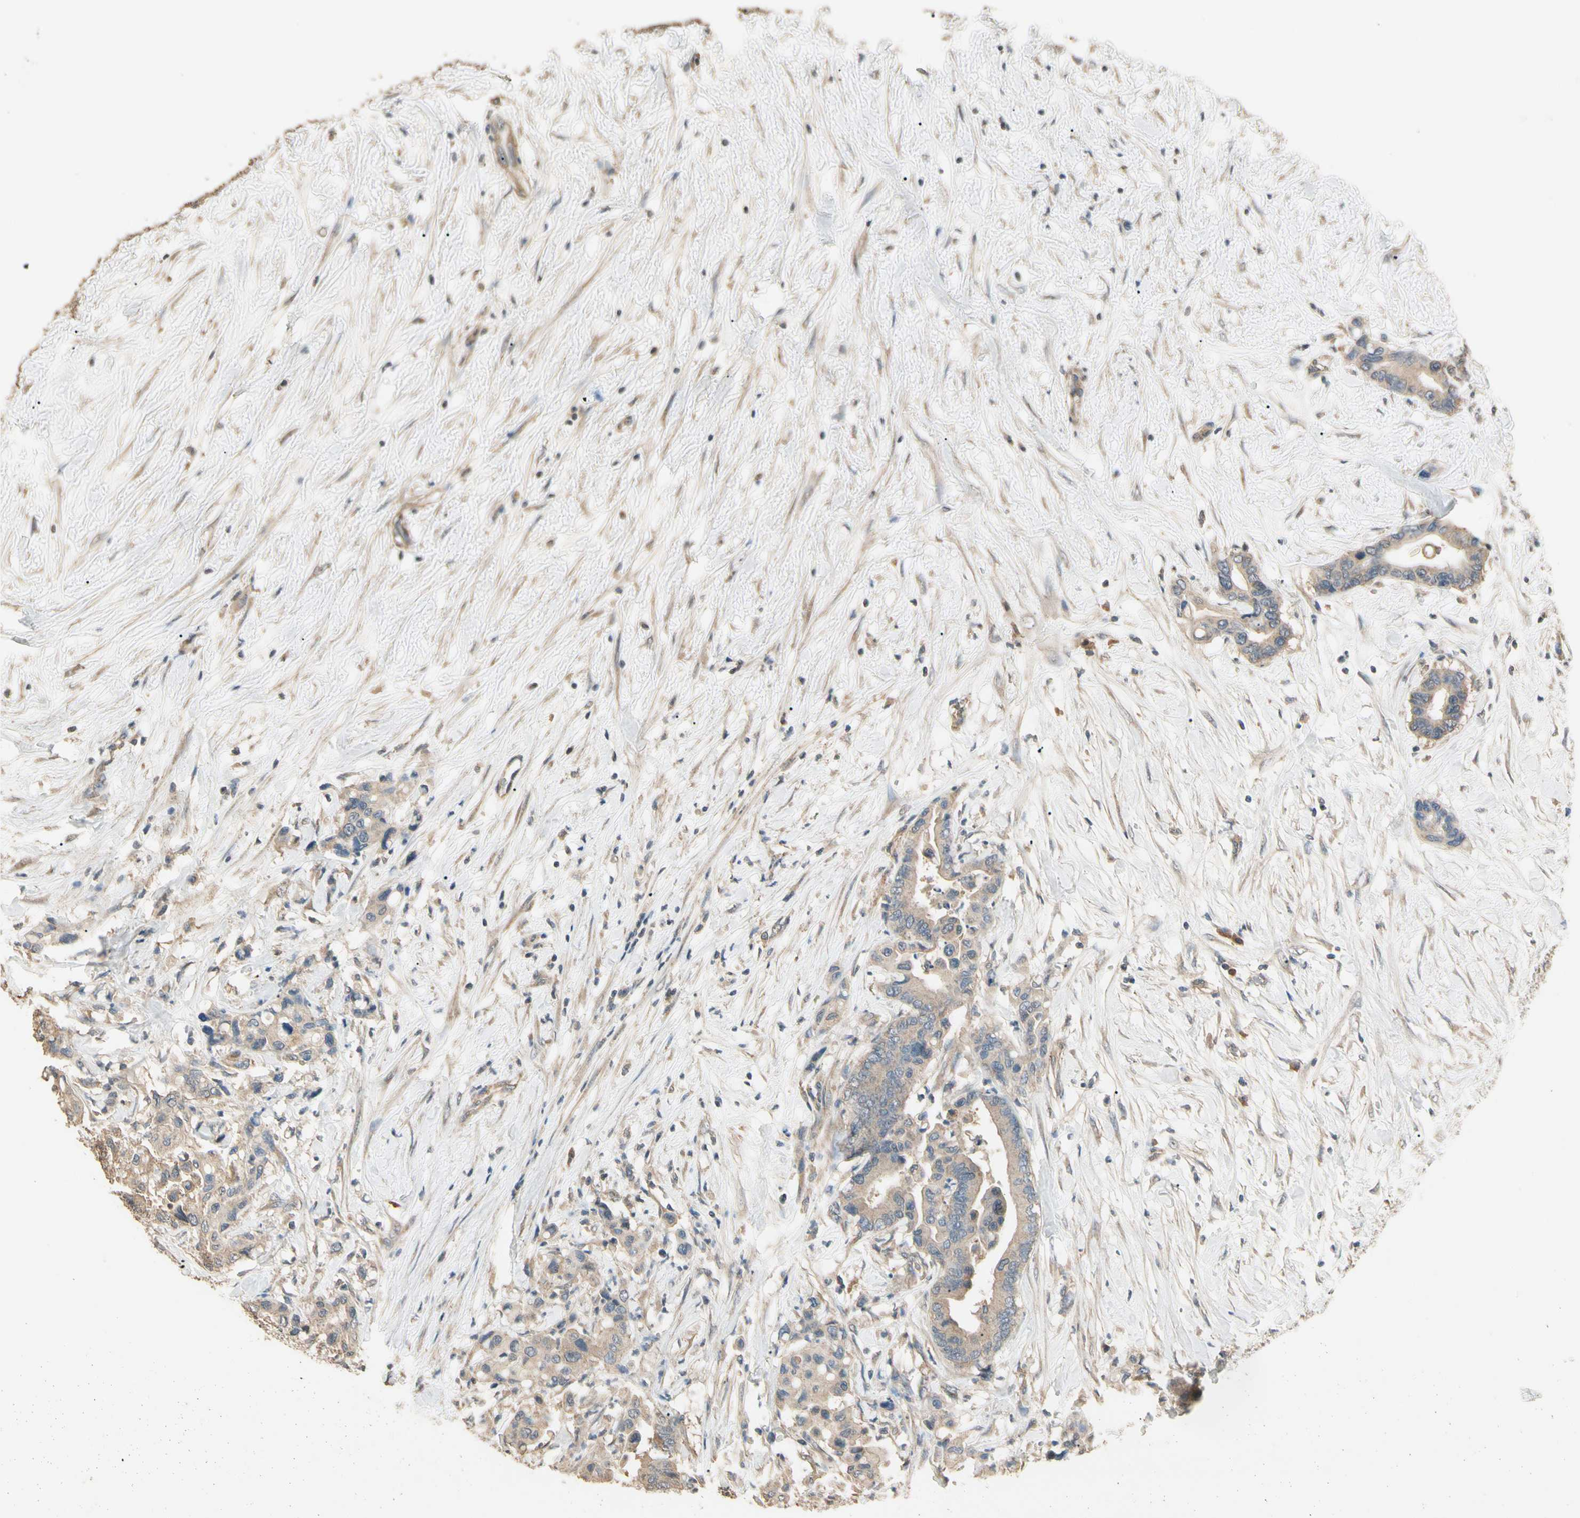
{"staining": {"intensity": "weak", "quantity": ">75%", "location": "cytoplasmic/membranous"}, "tissue": "colorectal cancer", "cell_type": "Tumor cells", "image_type": "cancer", "snomed": [{"axis": "morphology", "description": "Normal tissue, NOS"}, {"axis": "morphology", "description": "Adenocarcinoma, NOS"}, {"axis": "topography", "description": "Colon"}], "caption": "This histopathology image shows immunohistochemistry staining of colorectal adenocarcinoma, with low weak cytoplasmic/membranous staining in approximately >75% of tumor cells.", "gene": "CDH6", "patient": {"sex": "male", "age": 82}}